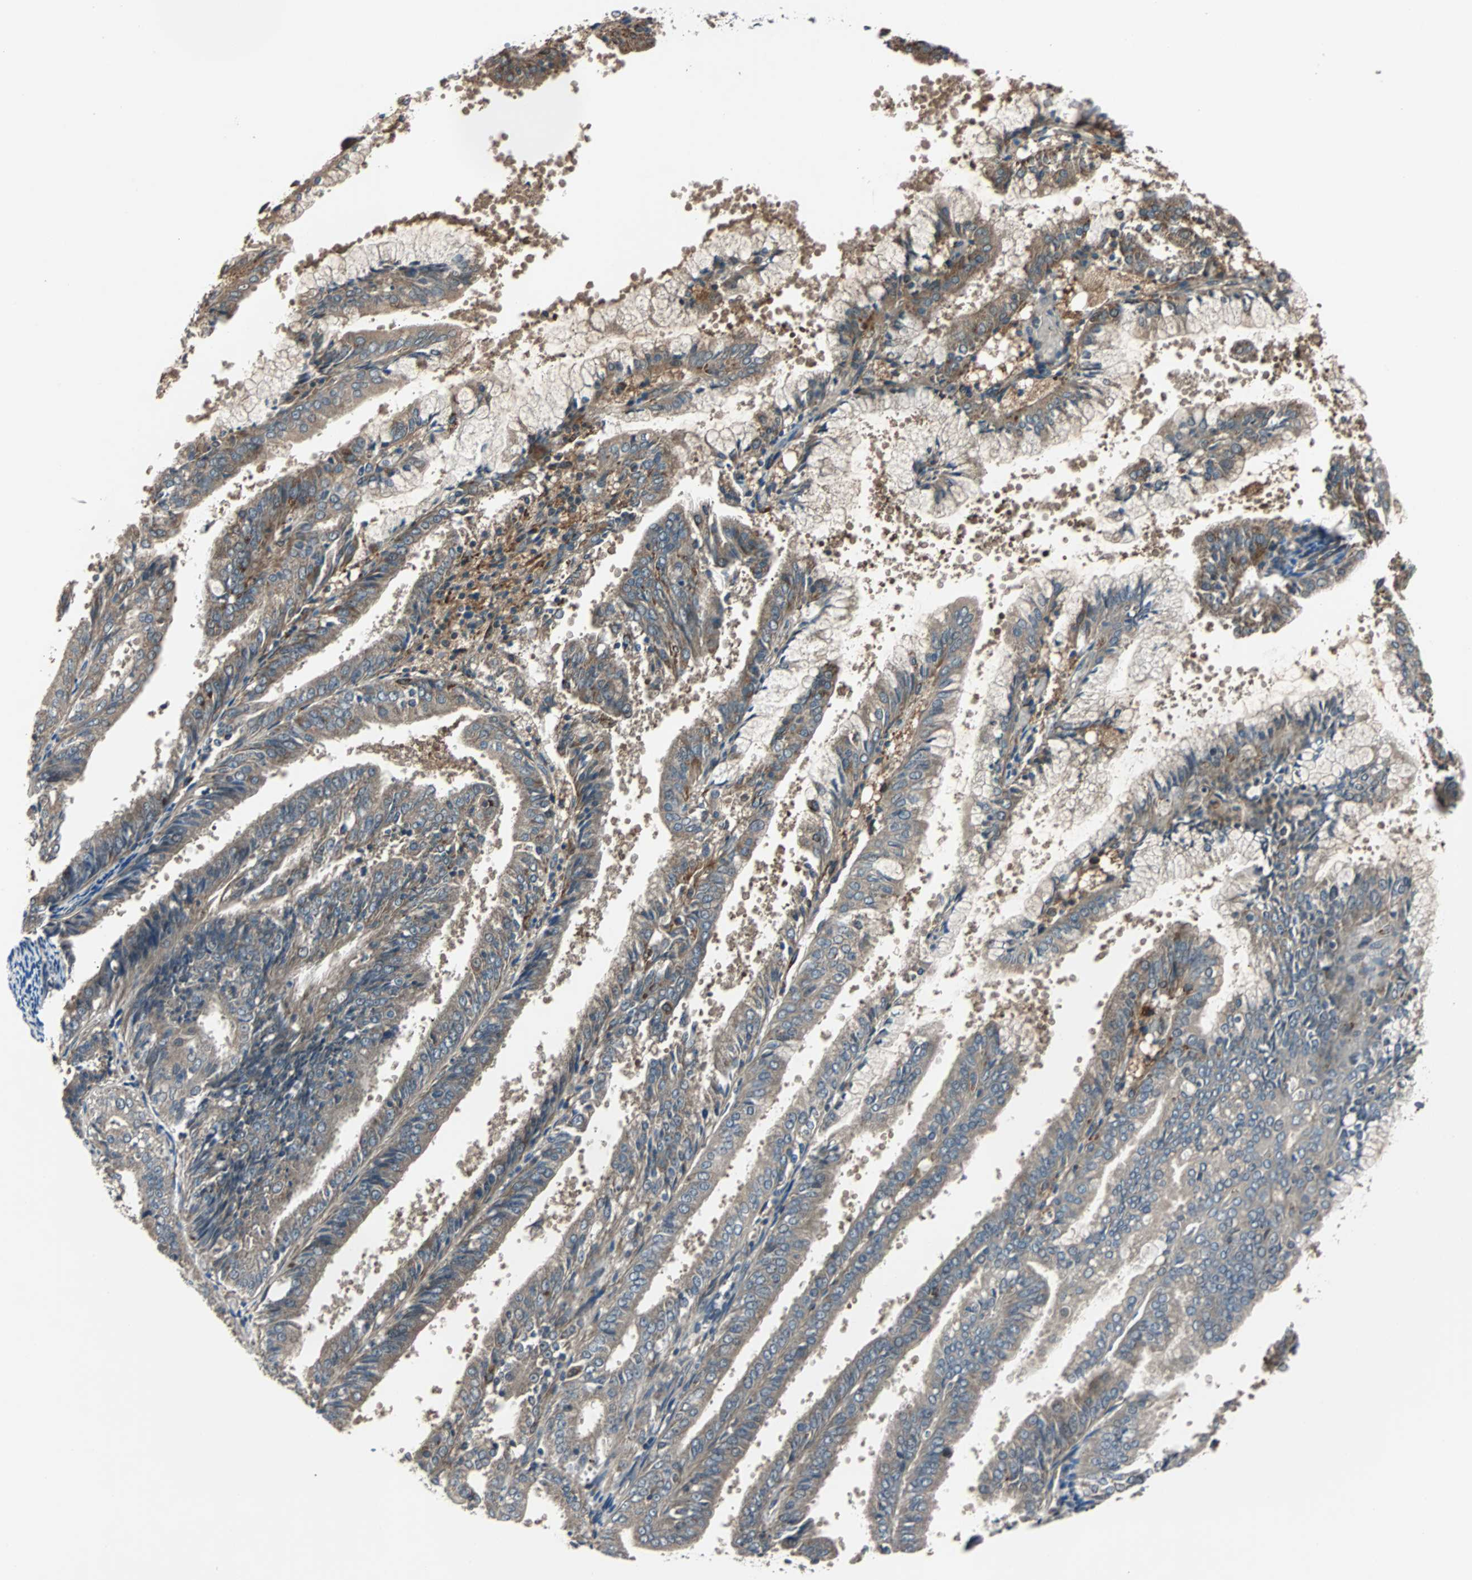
{"staining": {"intensity": "moderate", "quantity": ">75%", "location": "cytoplasmic/membranous"}, "tissue": "endometrial cancer", "cell_type": "Tumor cells", "image_type": "cancer", "snomed": [{"axis": "morphology", "description": "Adenocarcinoma, NOS"}, {"axis": "topography", "description": "Endometrium"}], "caption": "Tumor cells reveal medium levels of moderate cytoplasmic/membranous expression in about >75% of cells in human endometrial cancer (adenocarcinoma).", "gene": "ARF1", "patient": {"sex": "female", "age": 63}}